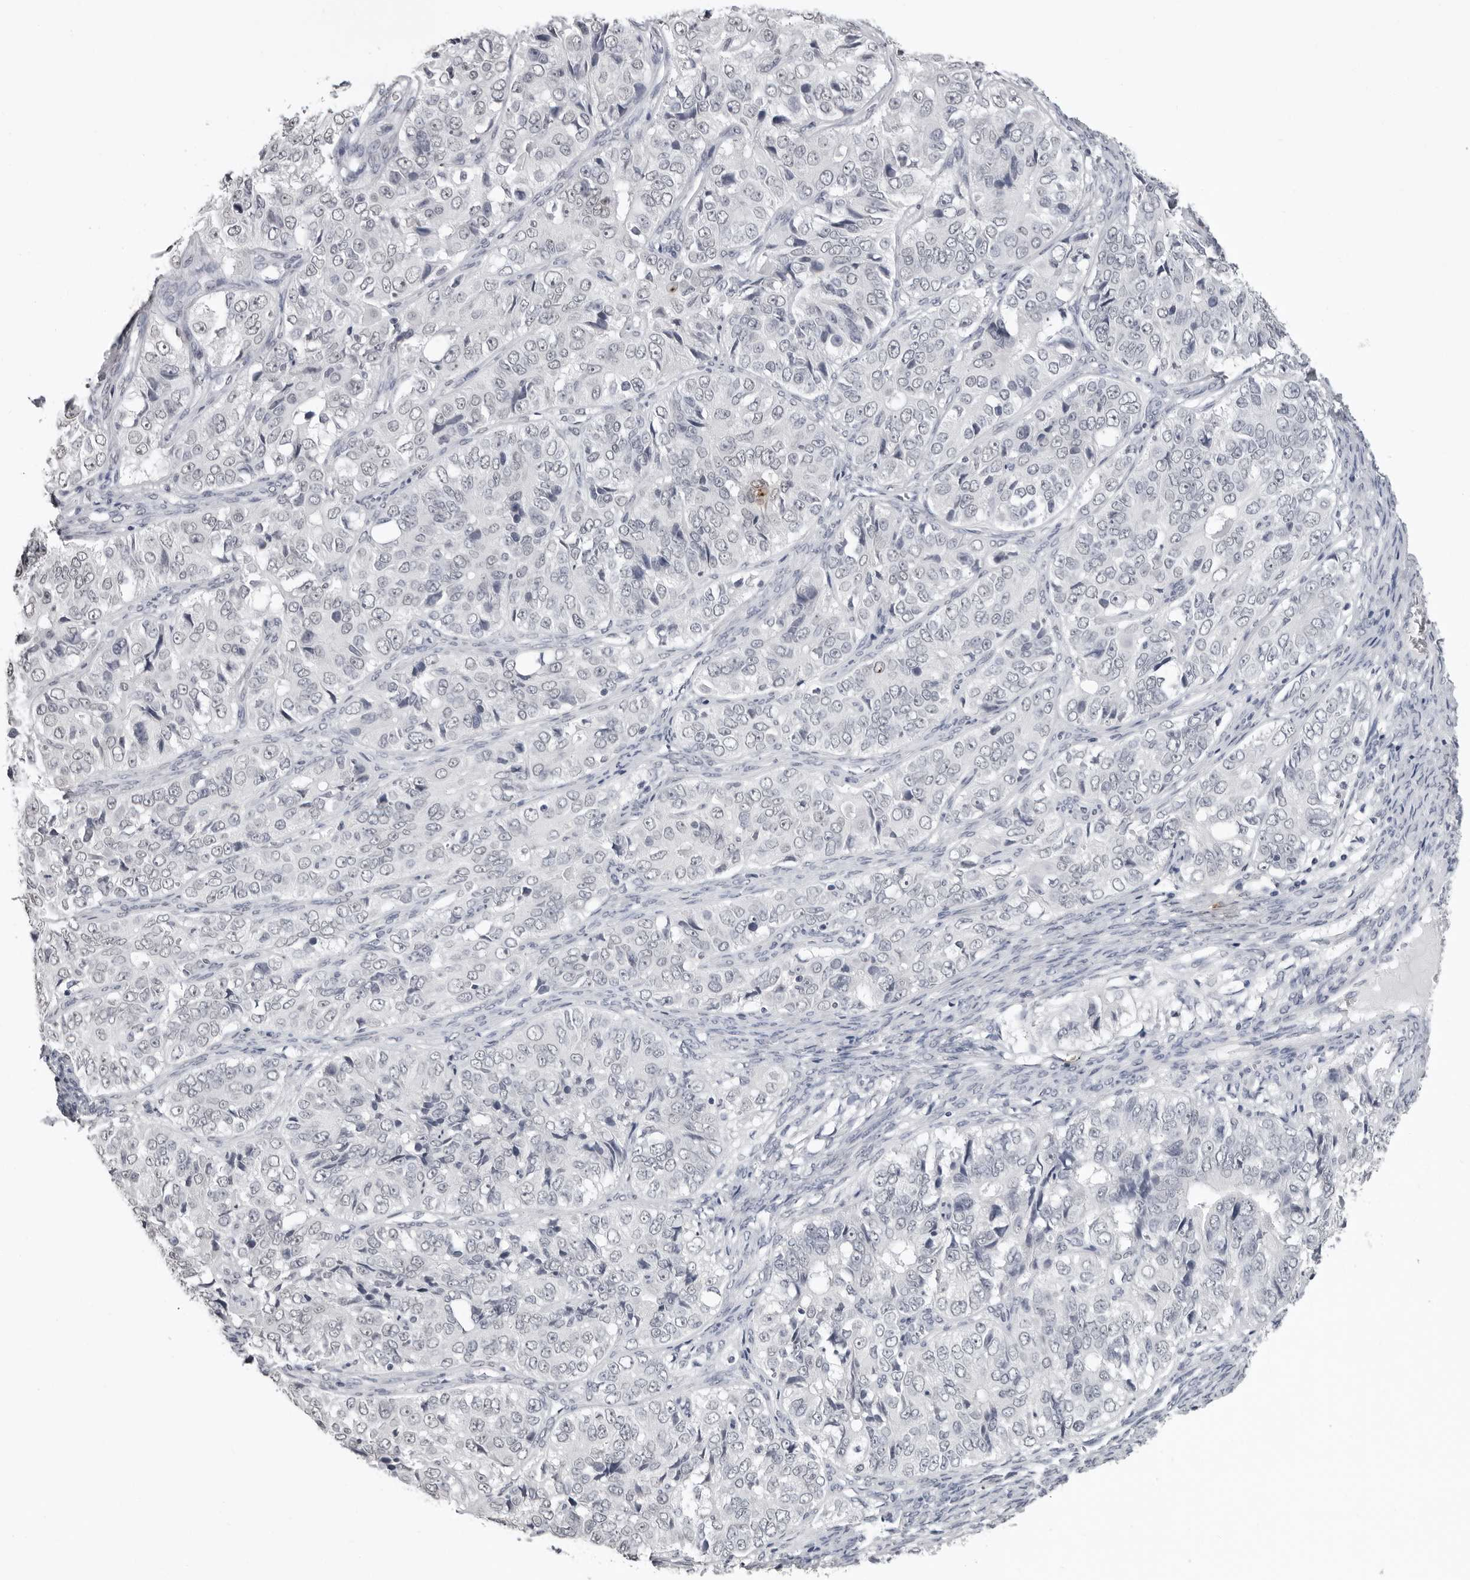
{"staining": {"intensity": "negative", "quantity": "none", "location": "none"}, "tissue": "ovarian cancer", "cell_type": "Tumor cells", "image_type": "cancer", "snomed": [{"axis": "morphology", "description": "Carcinoma, endometroid"}, {"axis": "topography", "description": "Ovary"}], "caption": "Histopathology image shows no protein positivity in tumor cells of ovarian cancer tissue.", "gene": "HEPACAM", "patient": {"sex": "female", "age": 51}}